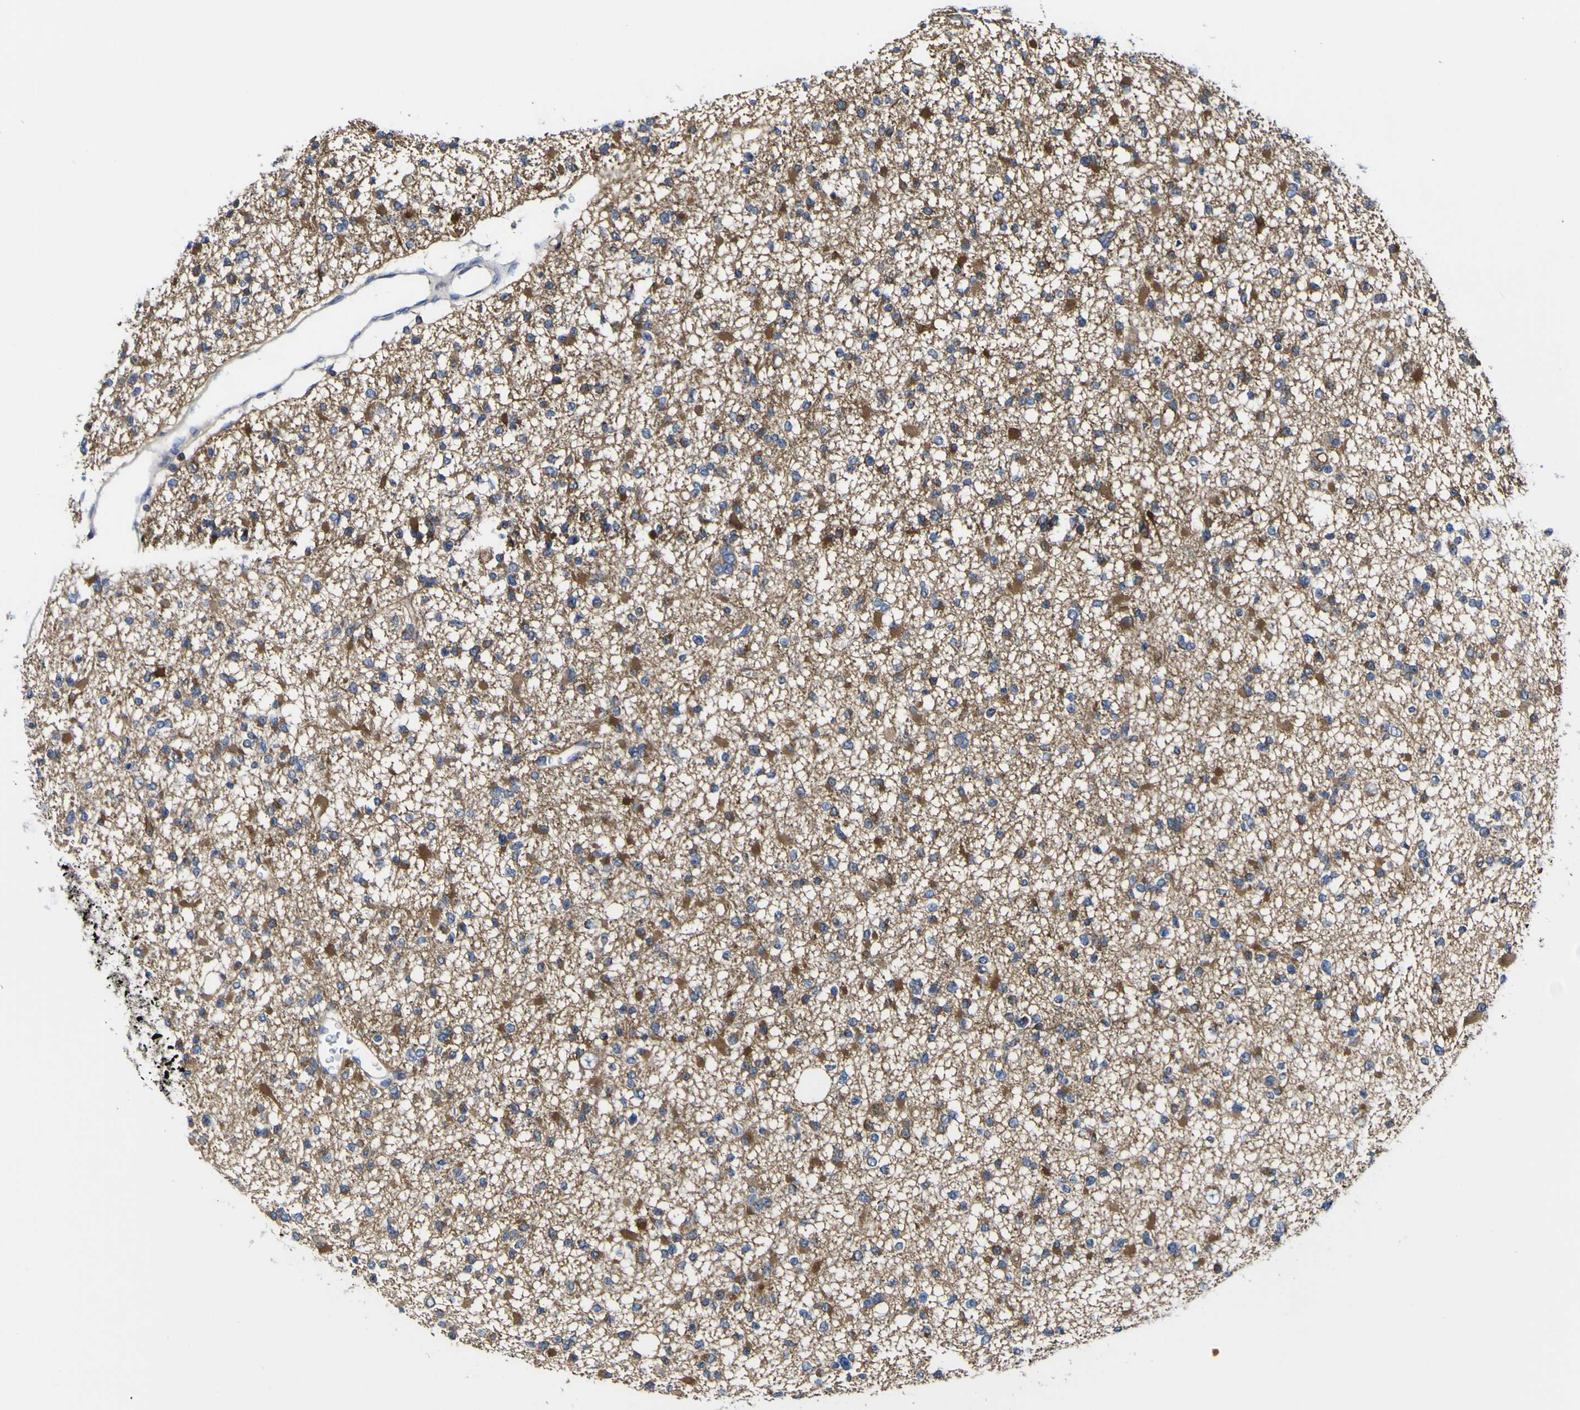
{"staining": {"intensity": "moderate", "quantity": ">75%", "location": "cytoplasmic/membranous"}, "tissue": "glioma", "cell_type": "Tumor cells", "image_type": "cancer", "snomed": [{"axis": "morphology", "description": "Glioma, malignant, Low grade"}, {"axis": "topography", "description": "Brain"}], "caption": "An image of human low-grade glioma (malignant) stained for a protein exhibits moderate cytoplasmic/membranous brown staining in tumor cells.", "gene": "CCDC90B", "patient": {"sex": "female", "age": 22}}